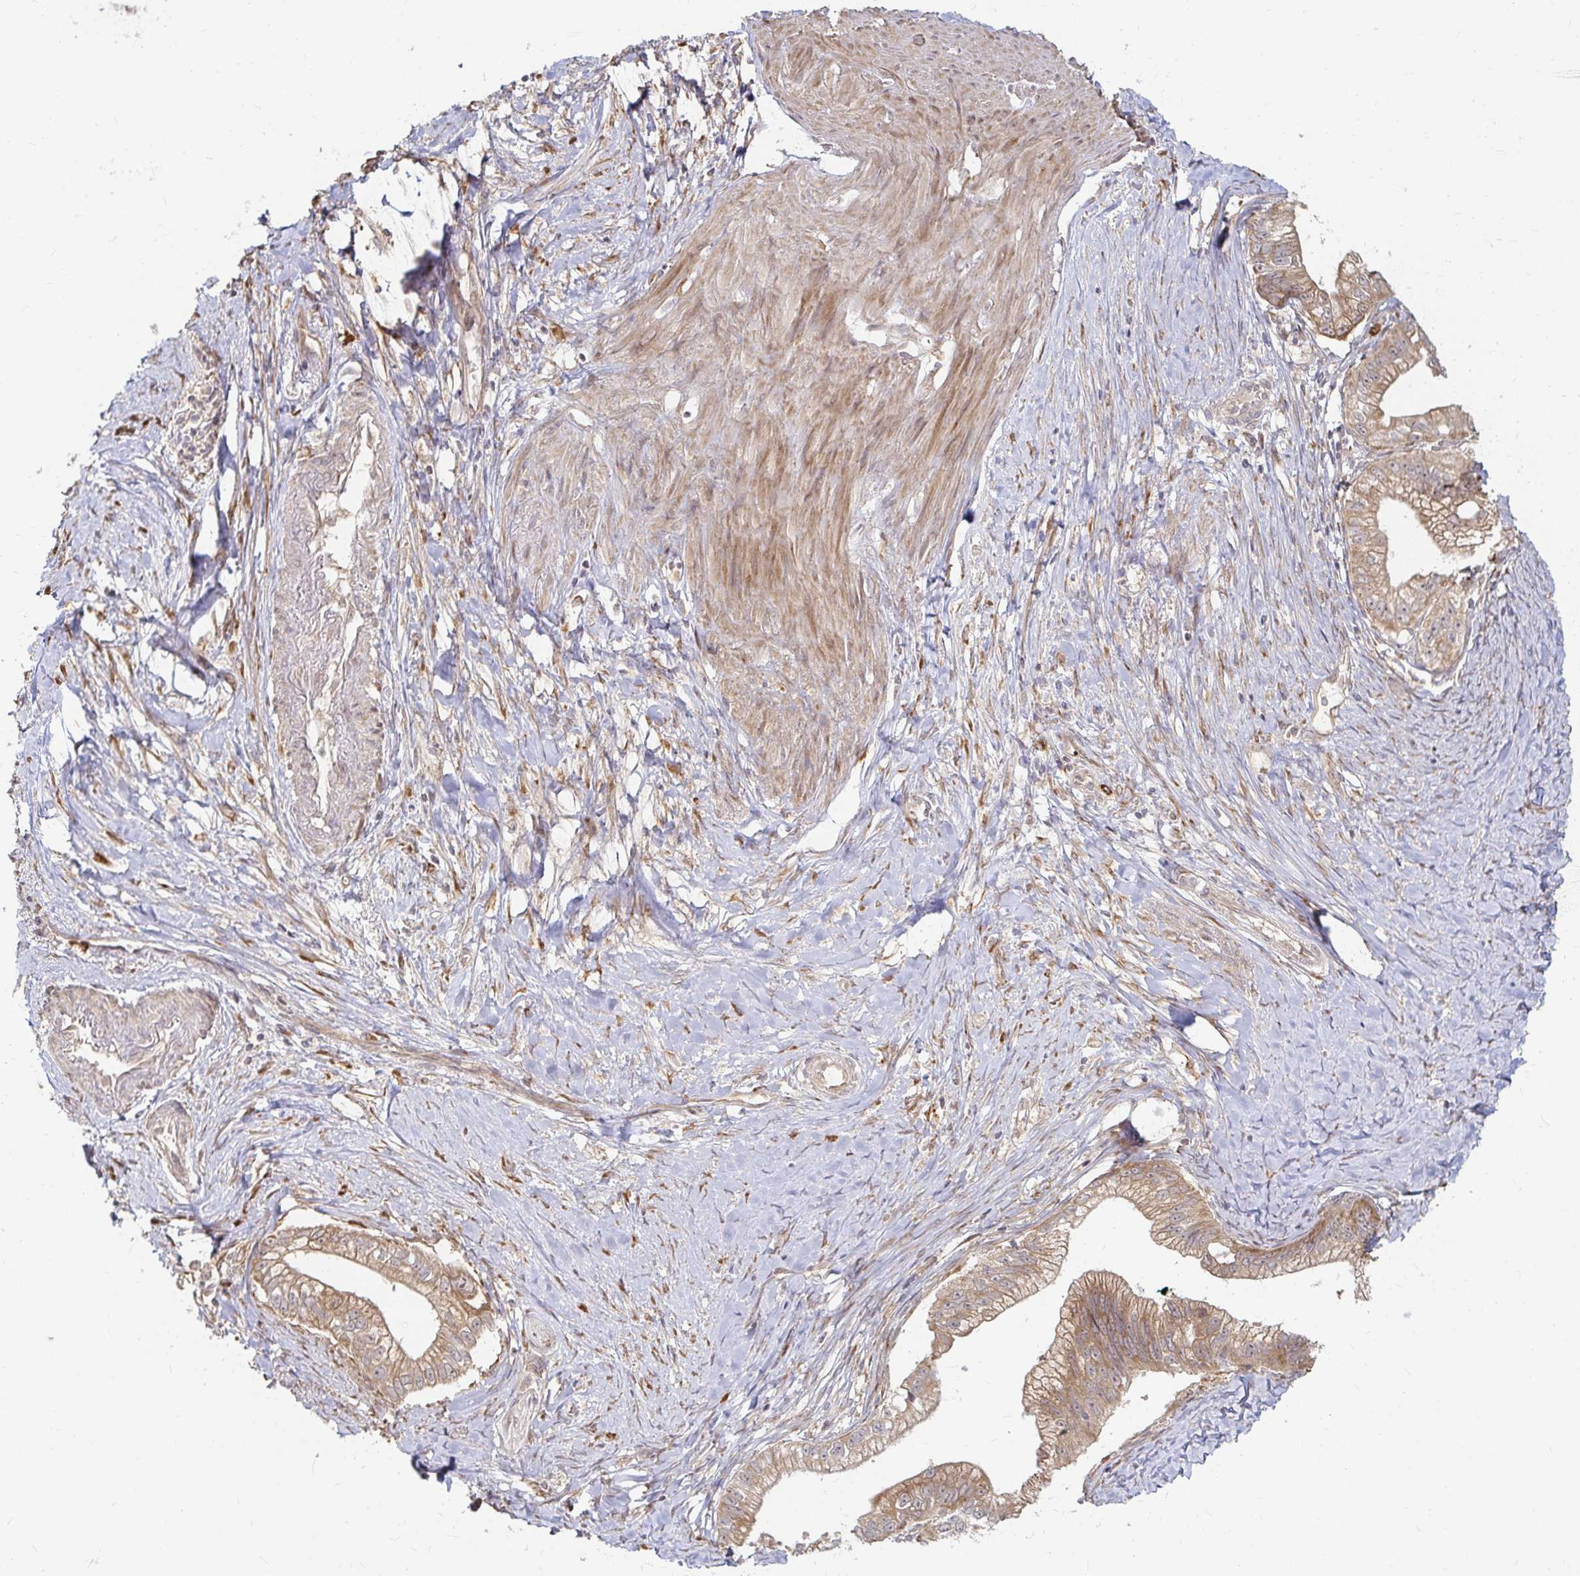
{"staining": {"intensity": "moderate", "quantity": ">75%", "location": "cytoplasmic/membranous"}, "tissue": "pancreatic cancer", "cell_type": "Tumor cells", "image_type": "cancer", "snomed": [{"axis": "morphology", "description": "Adenocarcinoma, NOS"}, {"axis": "topography", "description": "Pancreas"}], "caption": "Pancreatic cancer was stained to show a protein in brown. There is medium levels of moderate cytoplasmic/membranous expression in about >75% of tumor cells.", "gene": "CAST", "patient": {"sex": "male", "age": 70}}